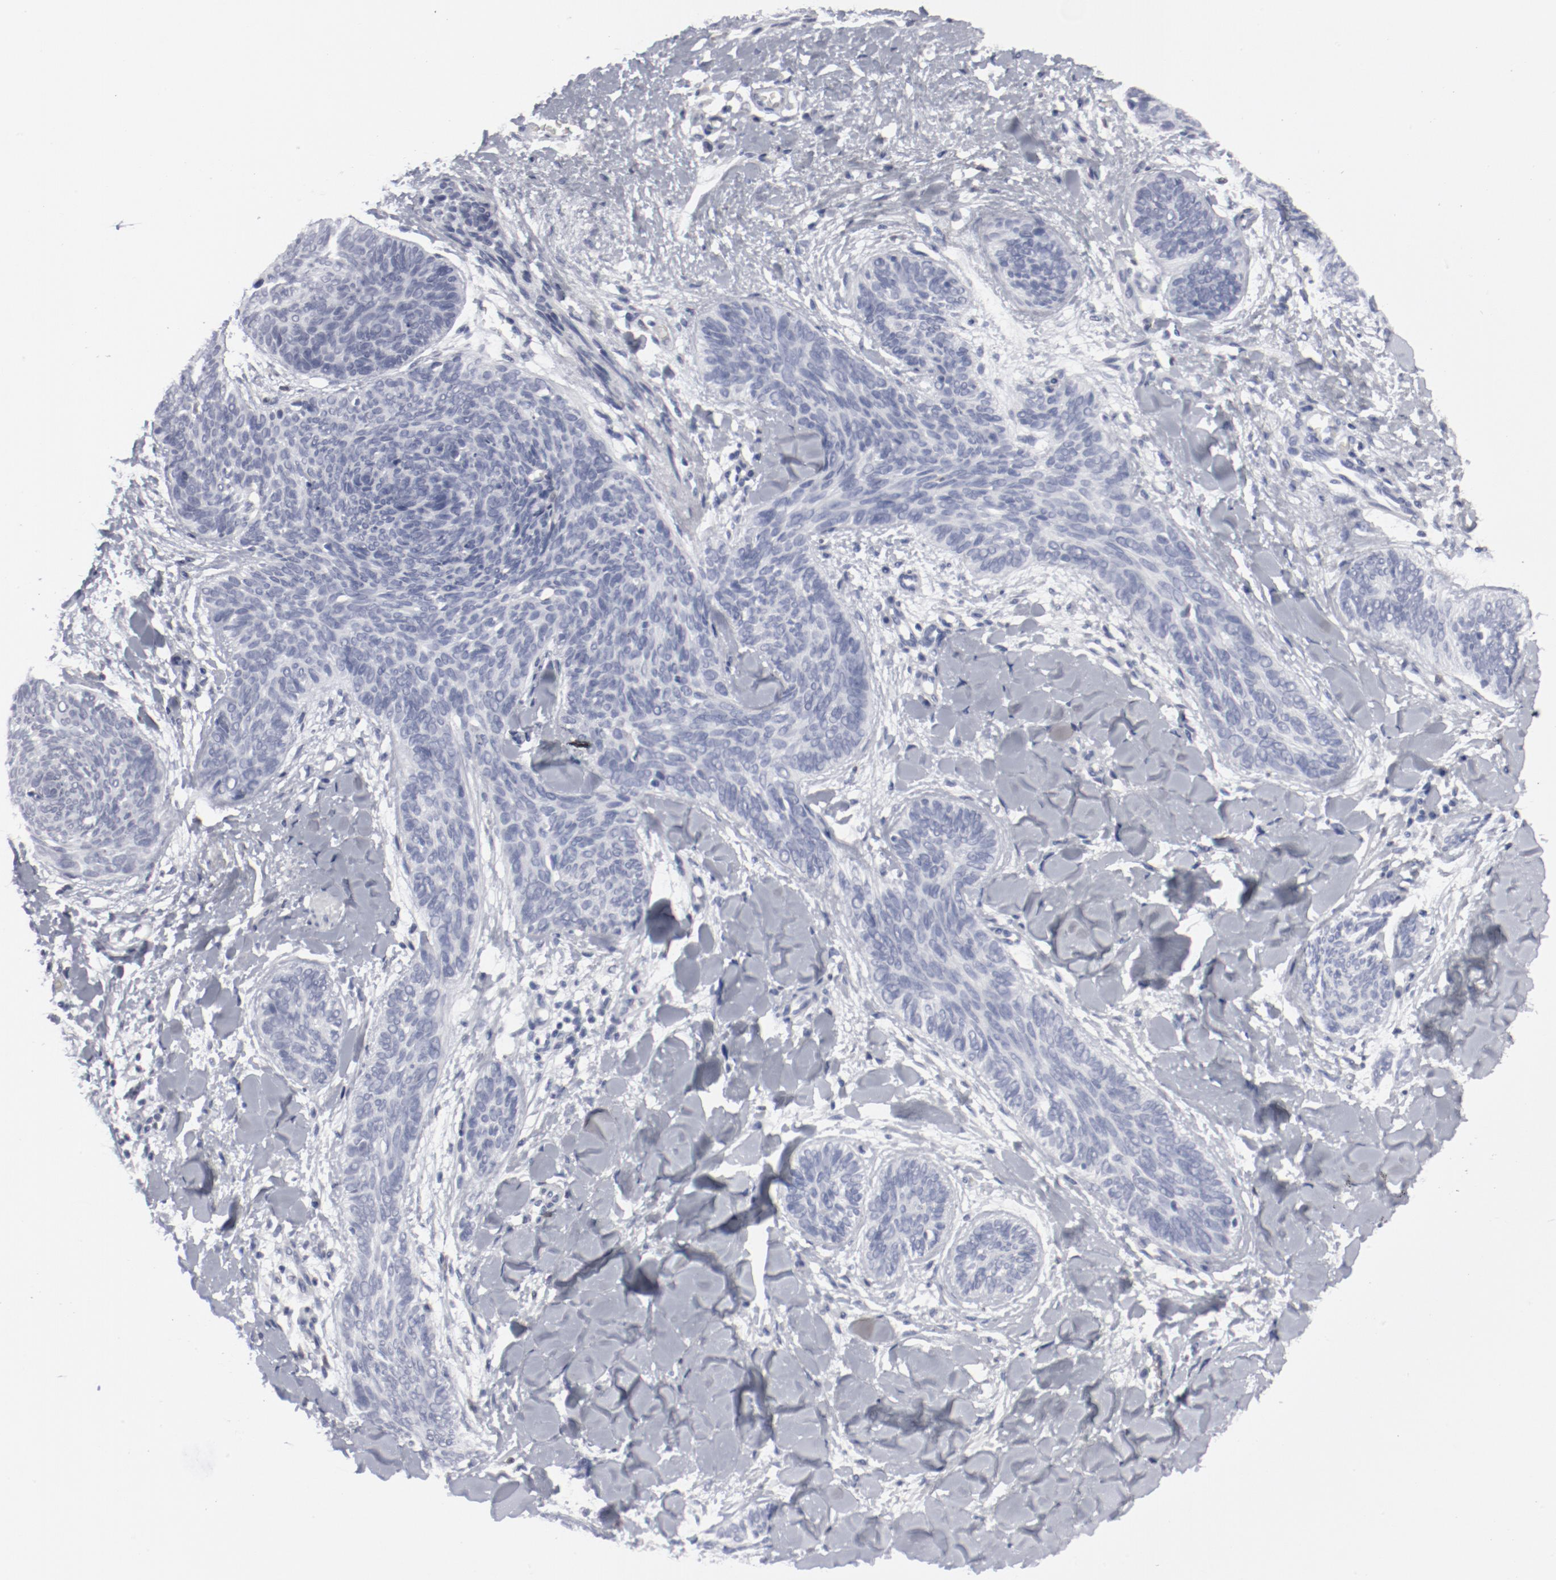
{"staining": {"intensity": "negative", "quantity": "none", "location": "none"}, "tissue": "skin cancer", "cell_type": "Tumor cells", "image_type": "cancer", "snomed": [{"axis": "morphology", "description": "Basal cell carcinoma"}, {"axis": "topography", "description": "Skin"}], "caption": "A high-resolution micrograph shows IHC staining of skin basal cell carcinoma, which demonstrates no significant positivity in tumor cells.", "gene": "SPI1", "patient": {"sex": "female", "age": 81}}